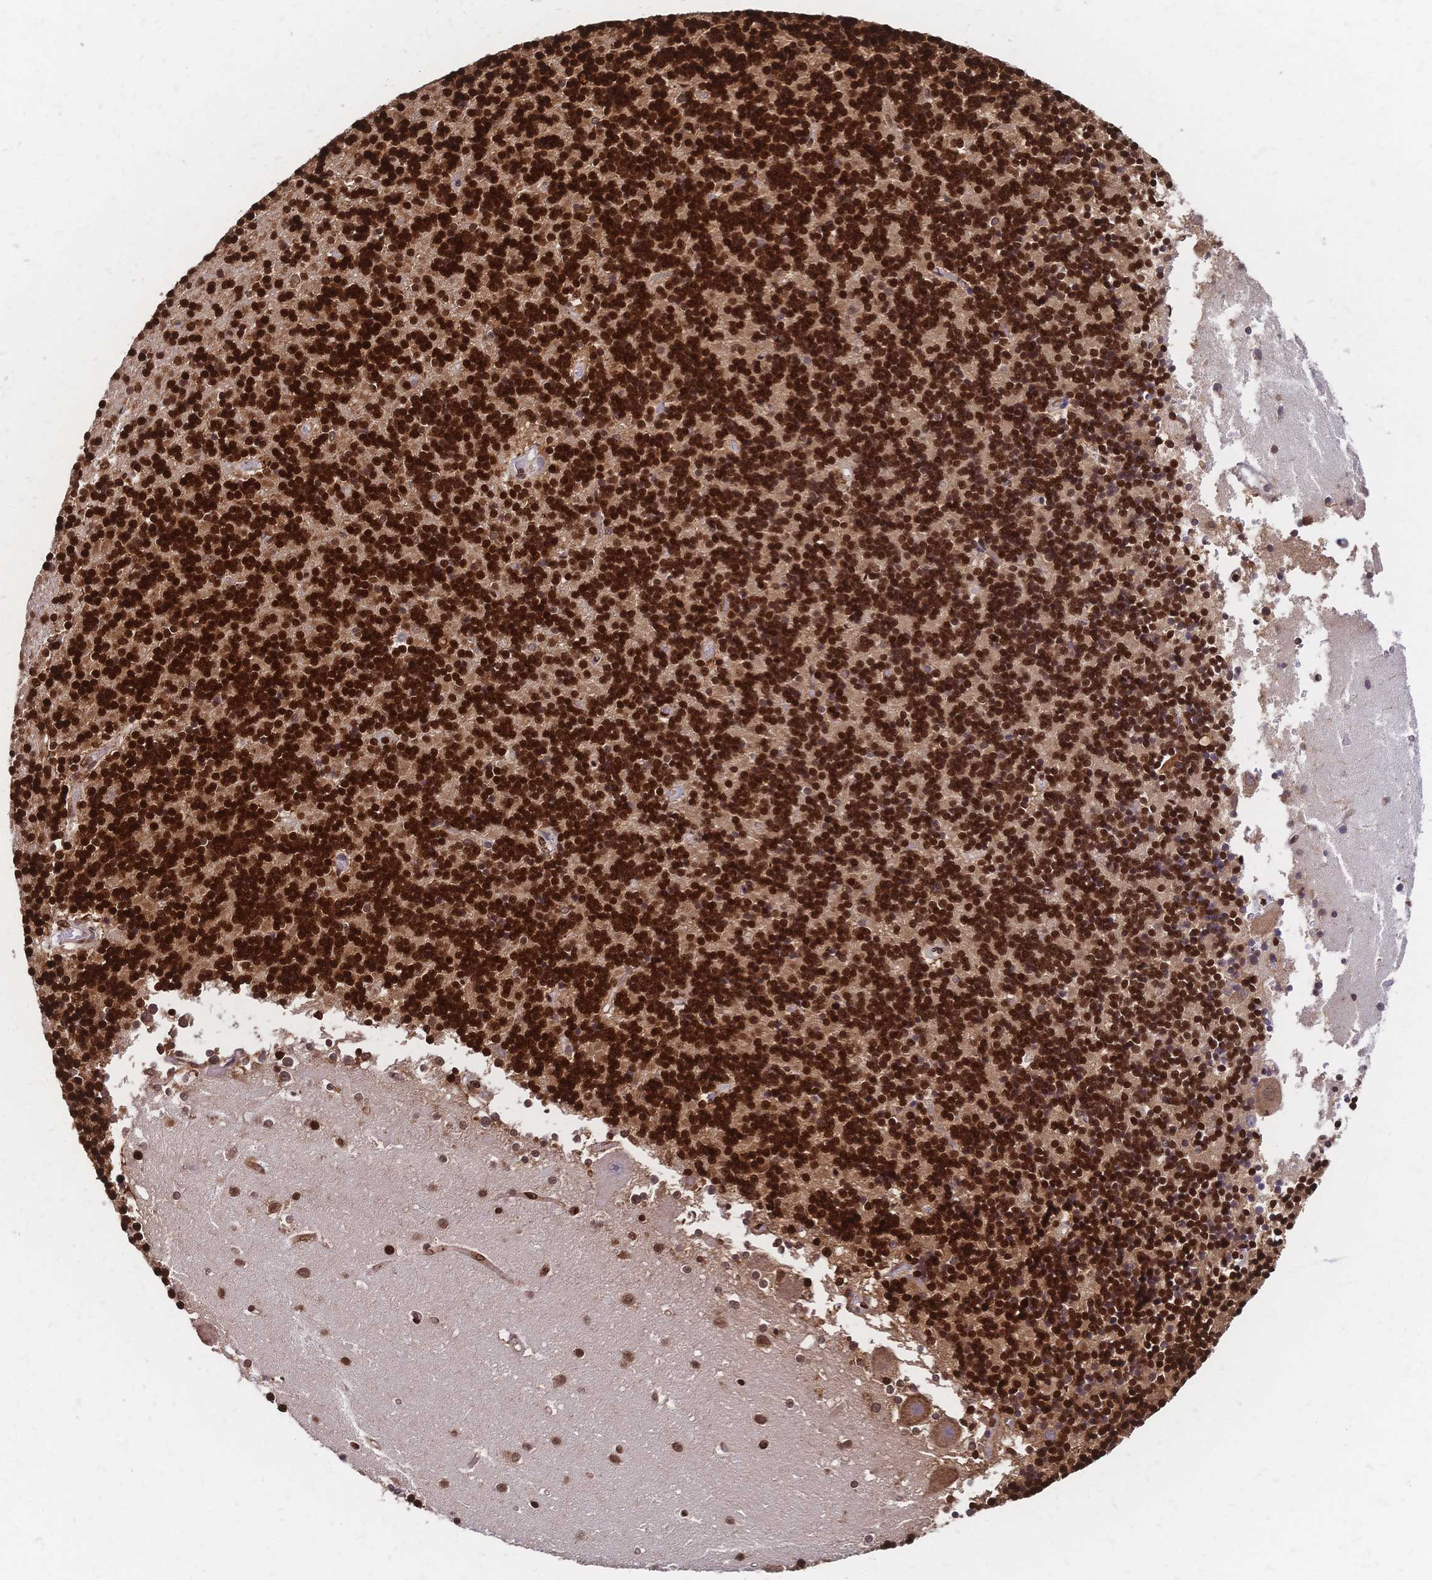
{"staining": {"intensity": "strong", "quantity": ">75%", "location": "nuclear"}, "tissue": "cerebellum", "cell_type": "Cells in granular layer", "image_type": "normal", "snomed": [{"axis": "morphology", "description": "Normal tissue, NOS"}, {"axis": "topography", "description": "Cerebellum"}], "caption": "Immunohistochemical staining of normal cerebellum demonstrates high levels of strong nuclear staining in approximately >75% of cells in granular layer.", "gene": "HDGF", "patient": {"sex": "male", "age": 54}}